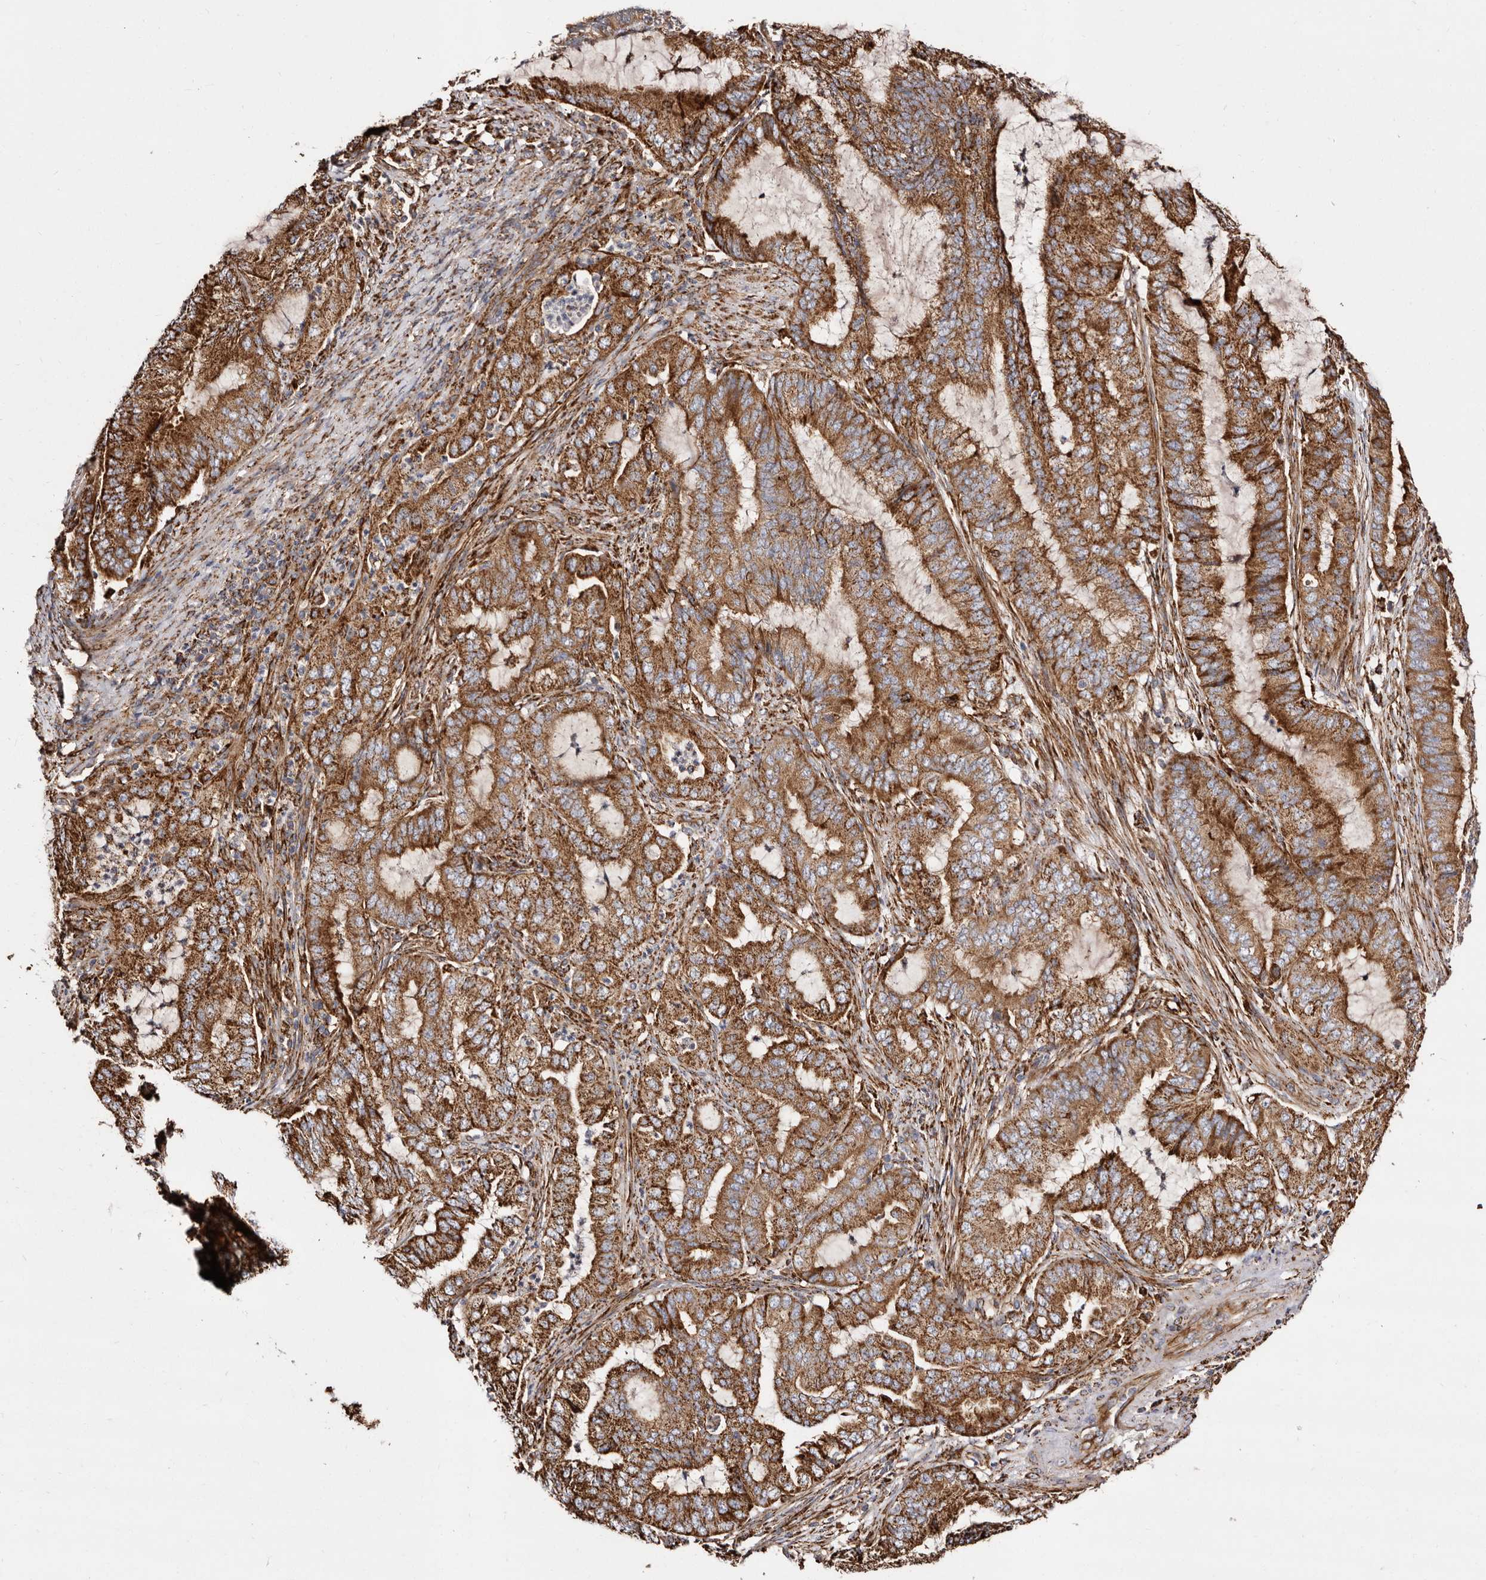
{"staining": {"intensity": "strong", "quantity": ">75%", "location": "cytoplasmic/membranous"}, "tissue": "endometrial cancer", "cell_type": "Tumor cells", "image_type": "cancer", "snomed": [{"axis": "morphology", "description": "Adenocarcinoma, NOS"}, {"axis": "topography", "description": "Endometrium"}], "caption": "Immunohistochemistry image of human endometrial cancer (adenocarcinoma) stained for a protein (brown), which displays high levels of strong cytoplasmic/membranous positivity in approximately >75% of tumor cells.", "gene": "LUZP1", "patient": {"sex": "female", "age": 51}}